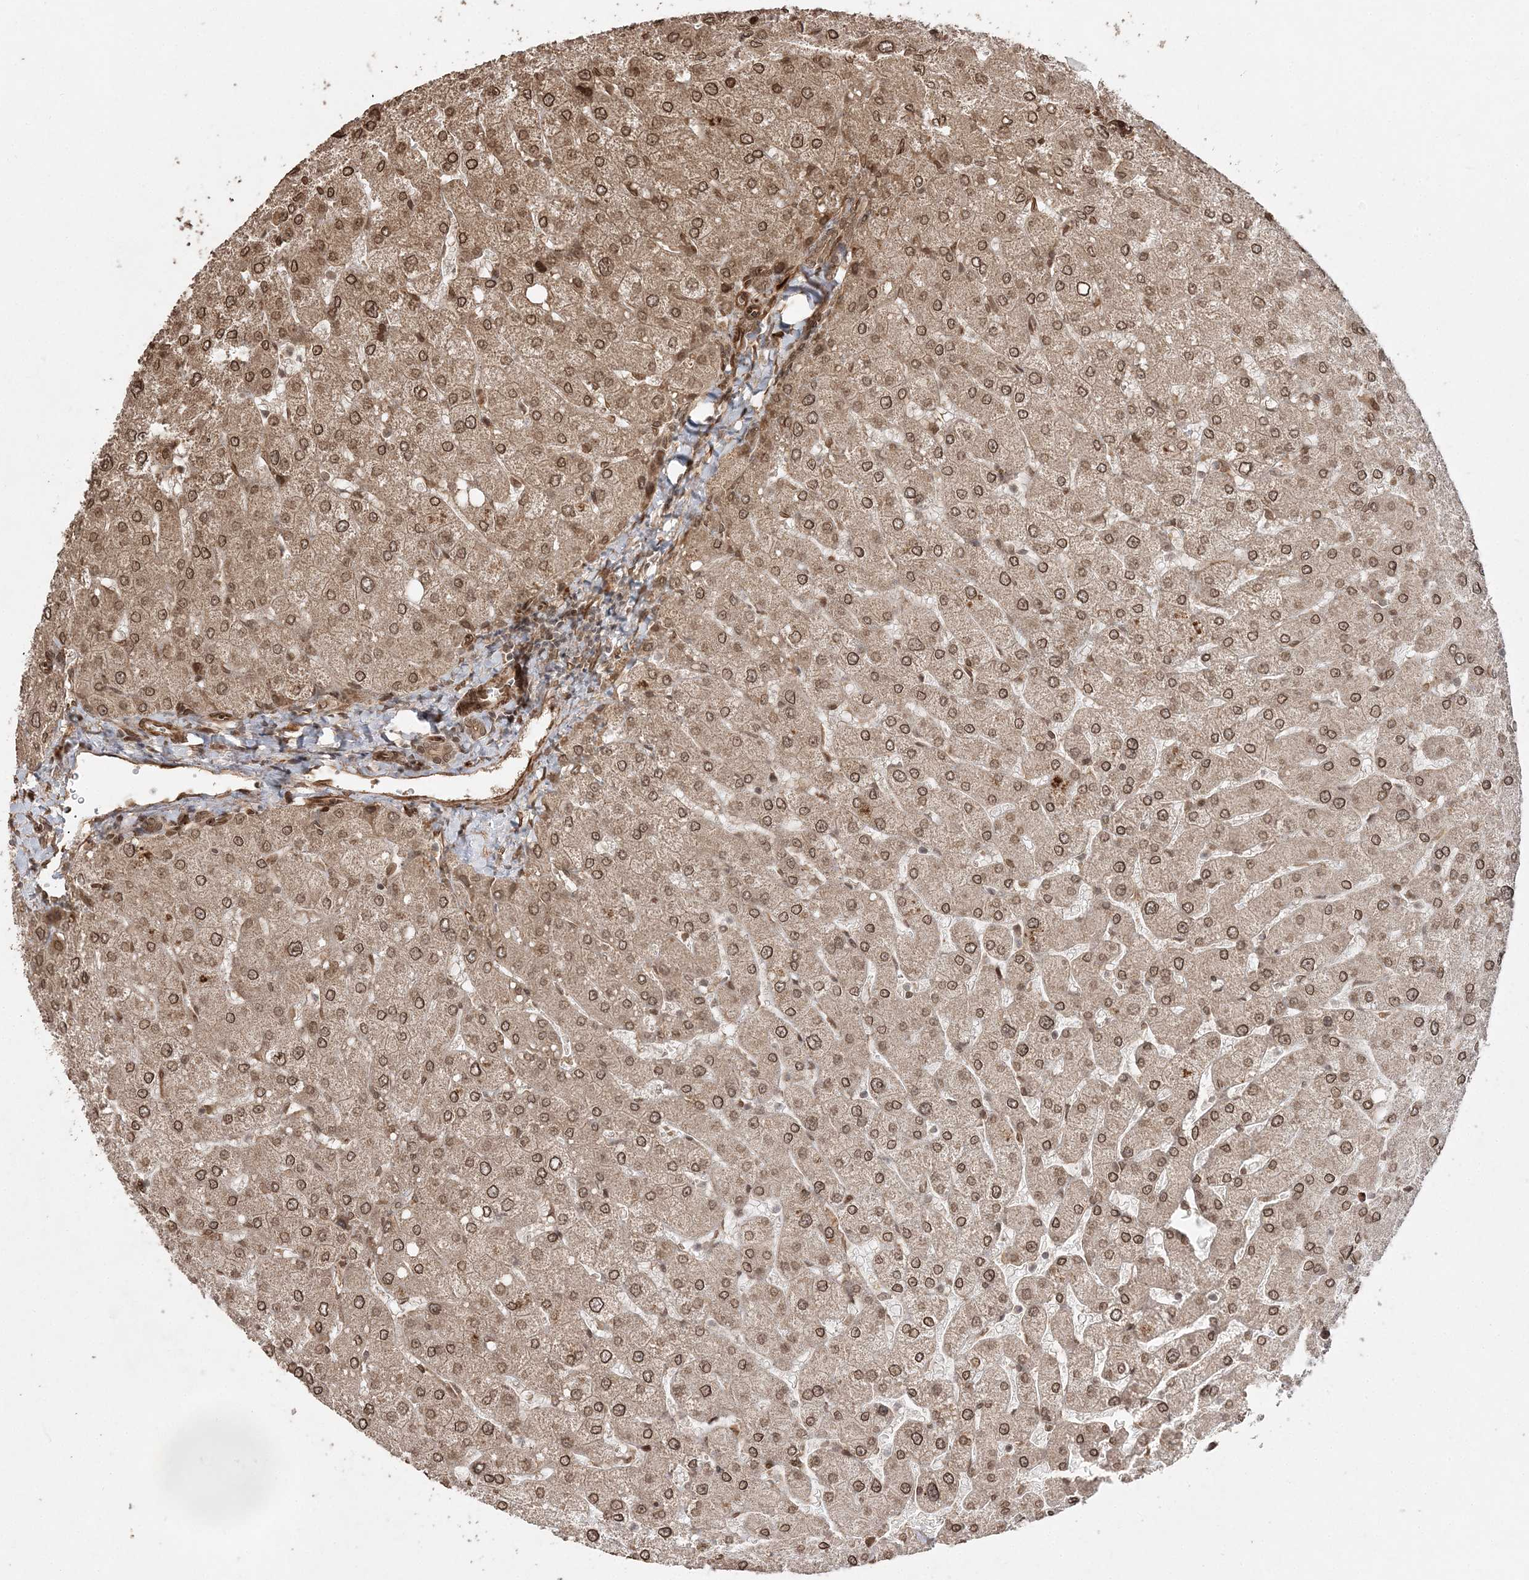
{"staining": {"intensity": "moderate", "quantity": ">75%", "location": "cytoplasmic/membranous,nuclear"}, "tissue": "liver", "cell_type": "Cholangiocytes", "image_type": "normal", "snomed": [{"axis": "morphology", "description": "Normal tissue, NOS"}, {"axis": "topography", "description": "Liver"}], "caption": "Immunohistochemistry (IHC) micrograph of benign liver stained for a protein (brown), which reveals medium levels of moderate cytoplasmic/membranous,nuclear expression in about >75% of cholangiocytes.", "gene": "ETAA1", "patient": {"sex": "male", "age": 55}}